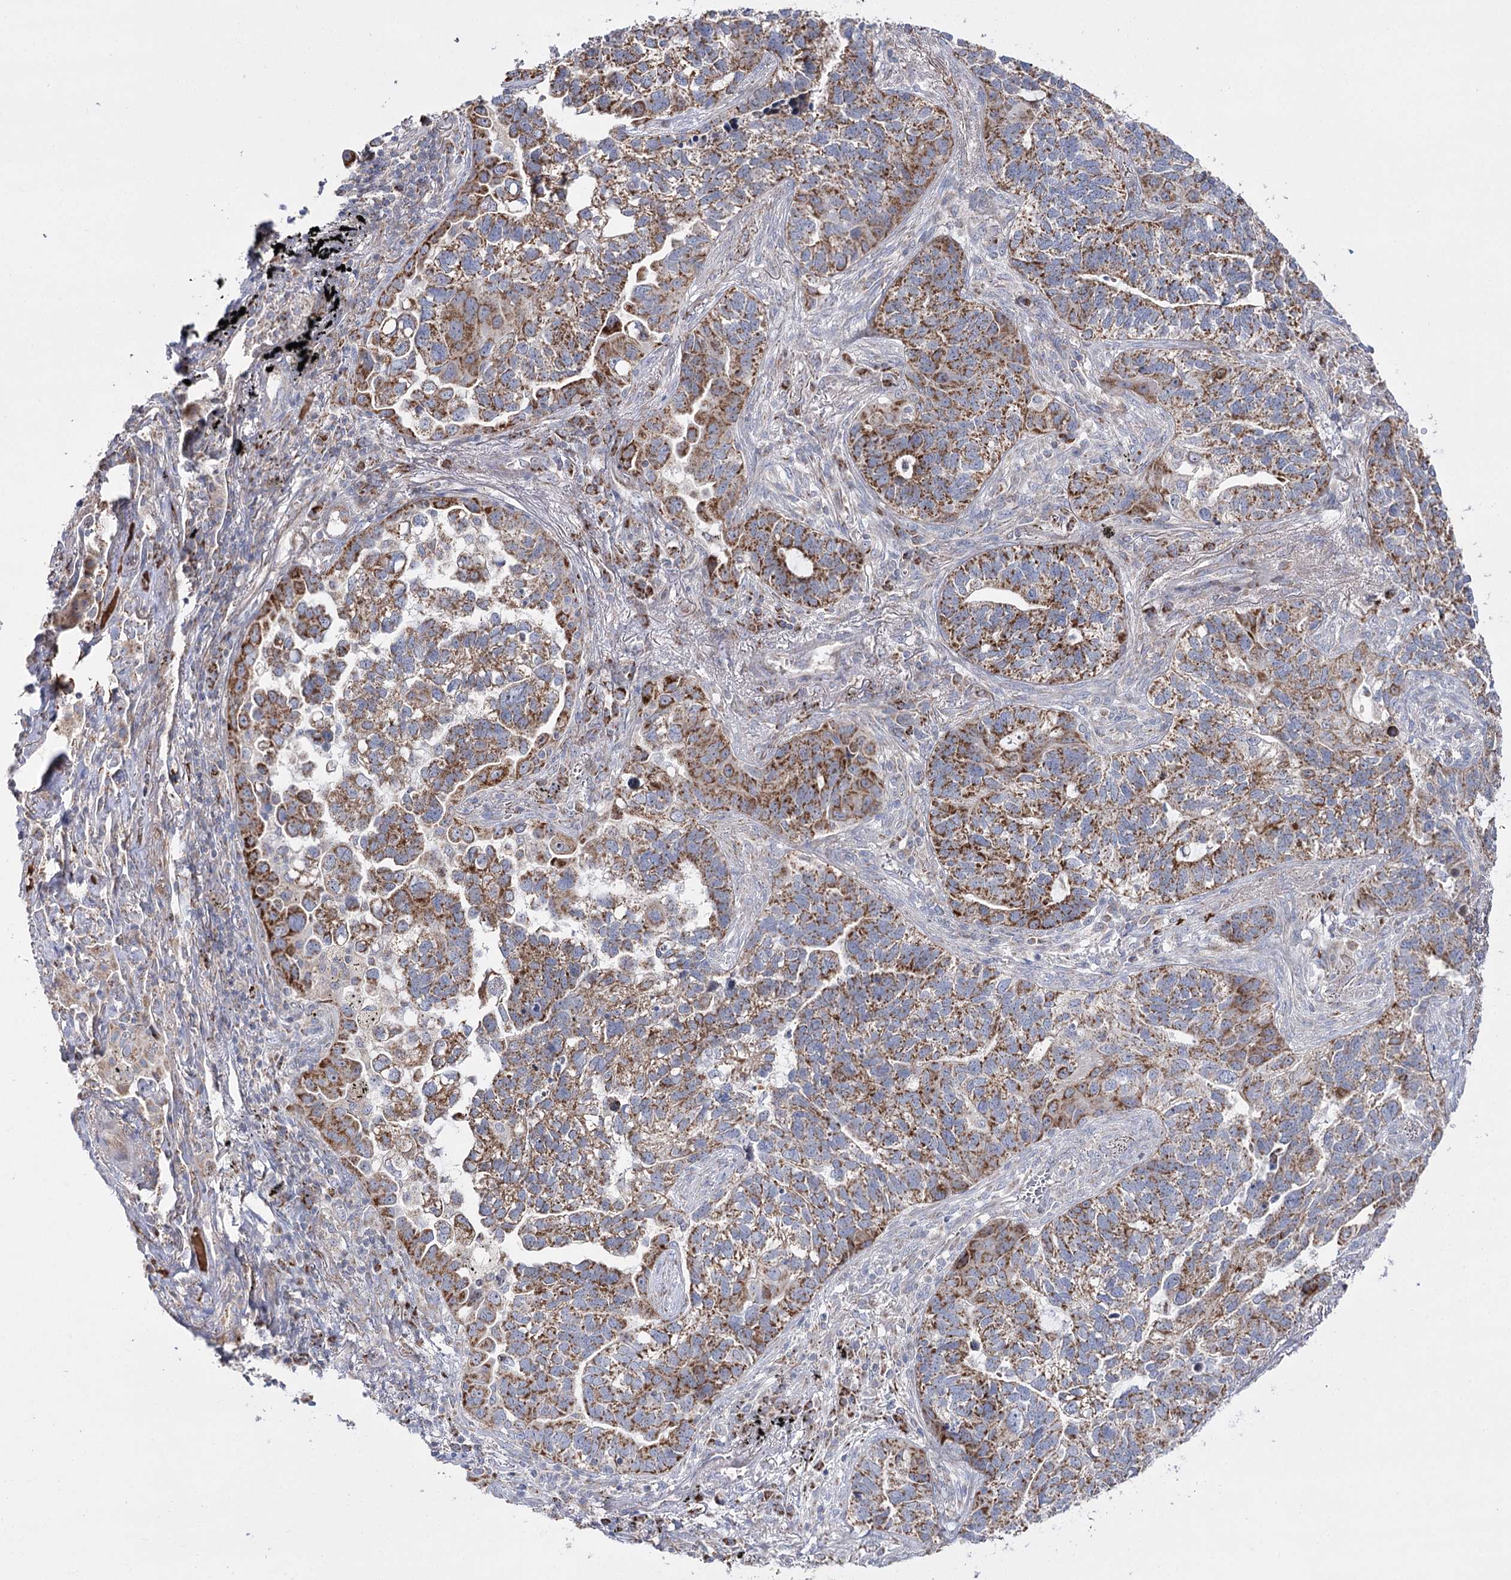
{"staining": {"intensity": "moderate", "quantity": ">75%", "location": "cytoplasmic/membranous"}, "tissue": "lung cancer", "cell_type": "Tumor cells", "image_type": "cancer", "snomed": [{"axis": "morphology", "description": "Adenocarcinoma, NOS"}, {"axis": "topography", "description": "Lung"}], "caption": "An immunohistochemistry (IHC) micrograph of neoplastic tissue is shown. Protein staining in brown highlights moderate cytoplasmic/membranous positivity in lung adenocarcinoma within tumor cells.", "gene": "NADK2", "patient": {"sex": "male", "age": 67}}